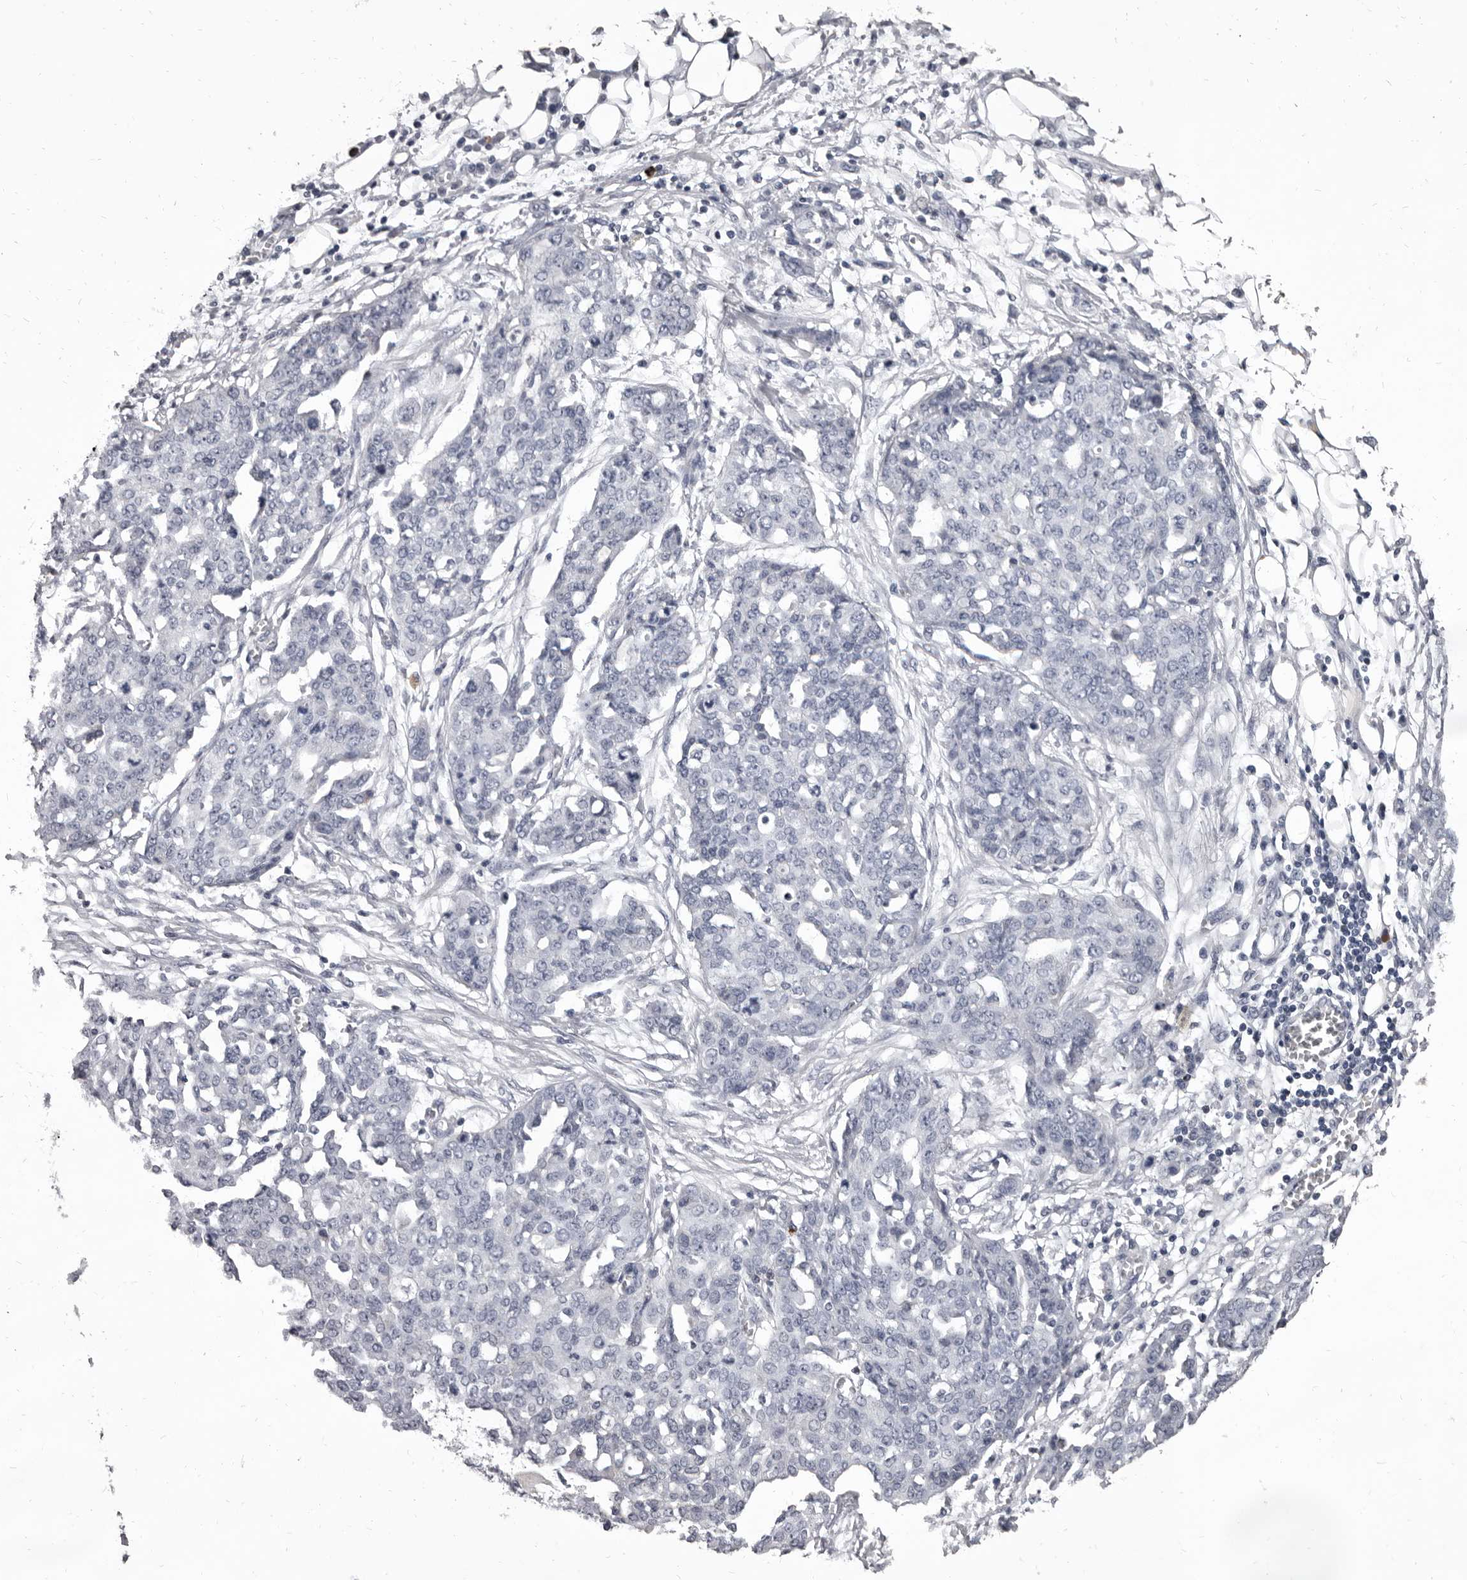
{"staining": {"intensity": "negative", "quantity": "none", "location": "none"}, "tissue": "ovarian cancer", "cell_type": "Tumor cells", "image_type": "cancer", "snomed": [{"axis": "morphology", "description": "Cystadenocarcinoma, serous, NOS"}, {"axis": "topography", "description": "Soft tissue"}, {"axis": "topography", "description": "Ovary"}], "caption": "Protein analysis of ovarian serous cystadenocarcinoma reveals no significant expression in tumor cells.", "gene": "GZMH", "patient": {"sex": "female", "age": 57}}